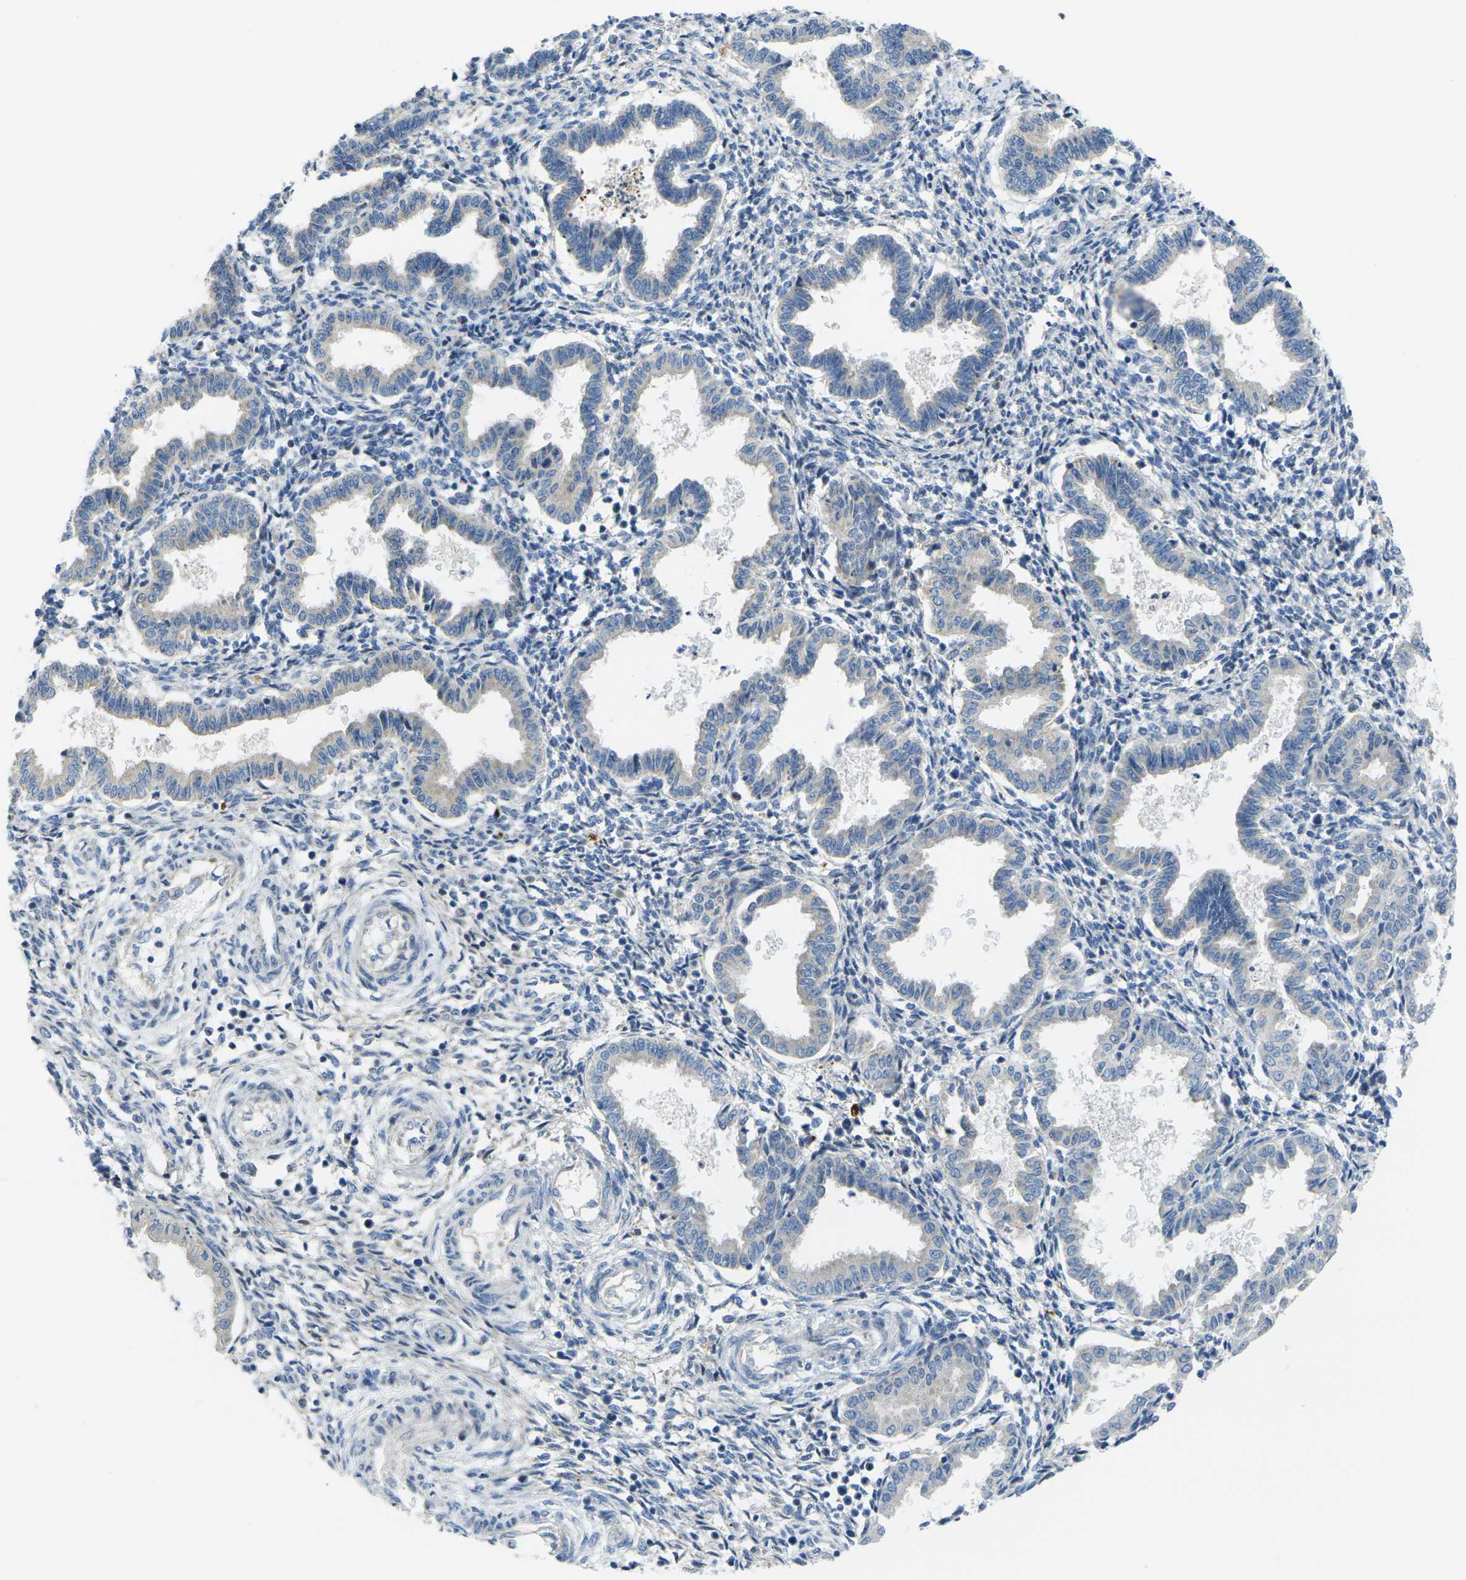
{"staining": {"intensity": "negative", "quantity": "none", "location": "none"}, "tissue": "endometrium", "cell_type": "Cells in endometrial stroma", "image_type": "normal", "snomed": [{"axis": "morphology", "description": "Normal tissue, NOS"}, {"axis": "topography", "description": "Endometrium"}], "caption": "High magnification brightfield microscopy of benign endometrium stained with DAB (brown) and counterstained with hematoxylin (blue): cells in endometrial stroma show no significant expression.", "gene": "GNA12", "patient": {"sex": "female", "age": 33}}